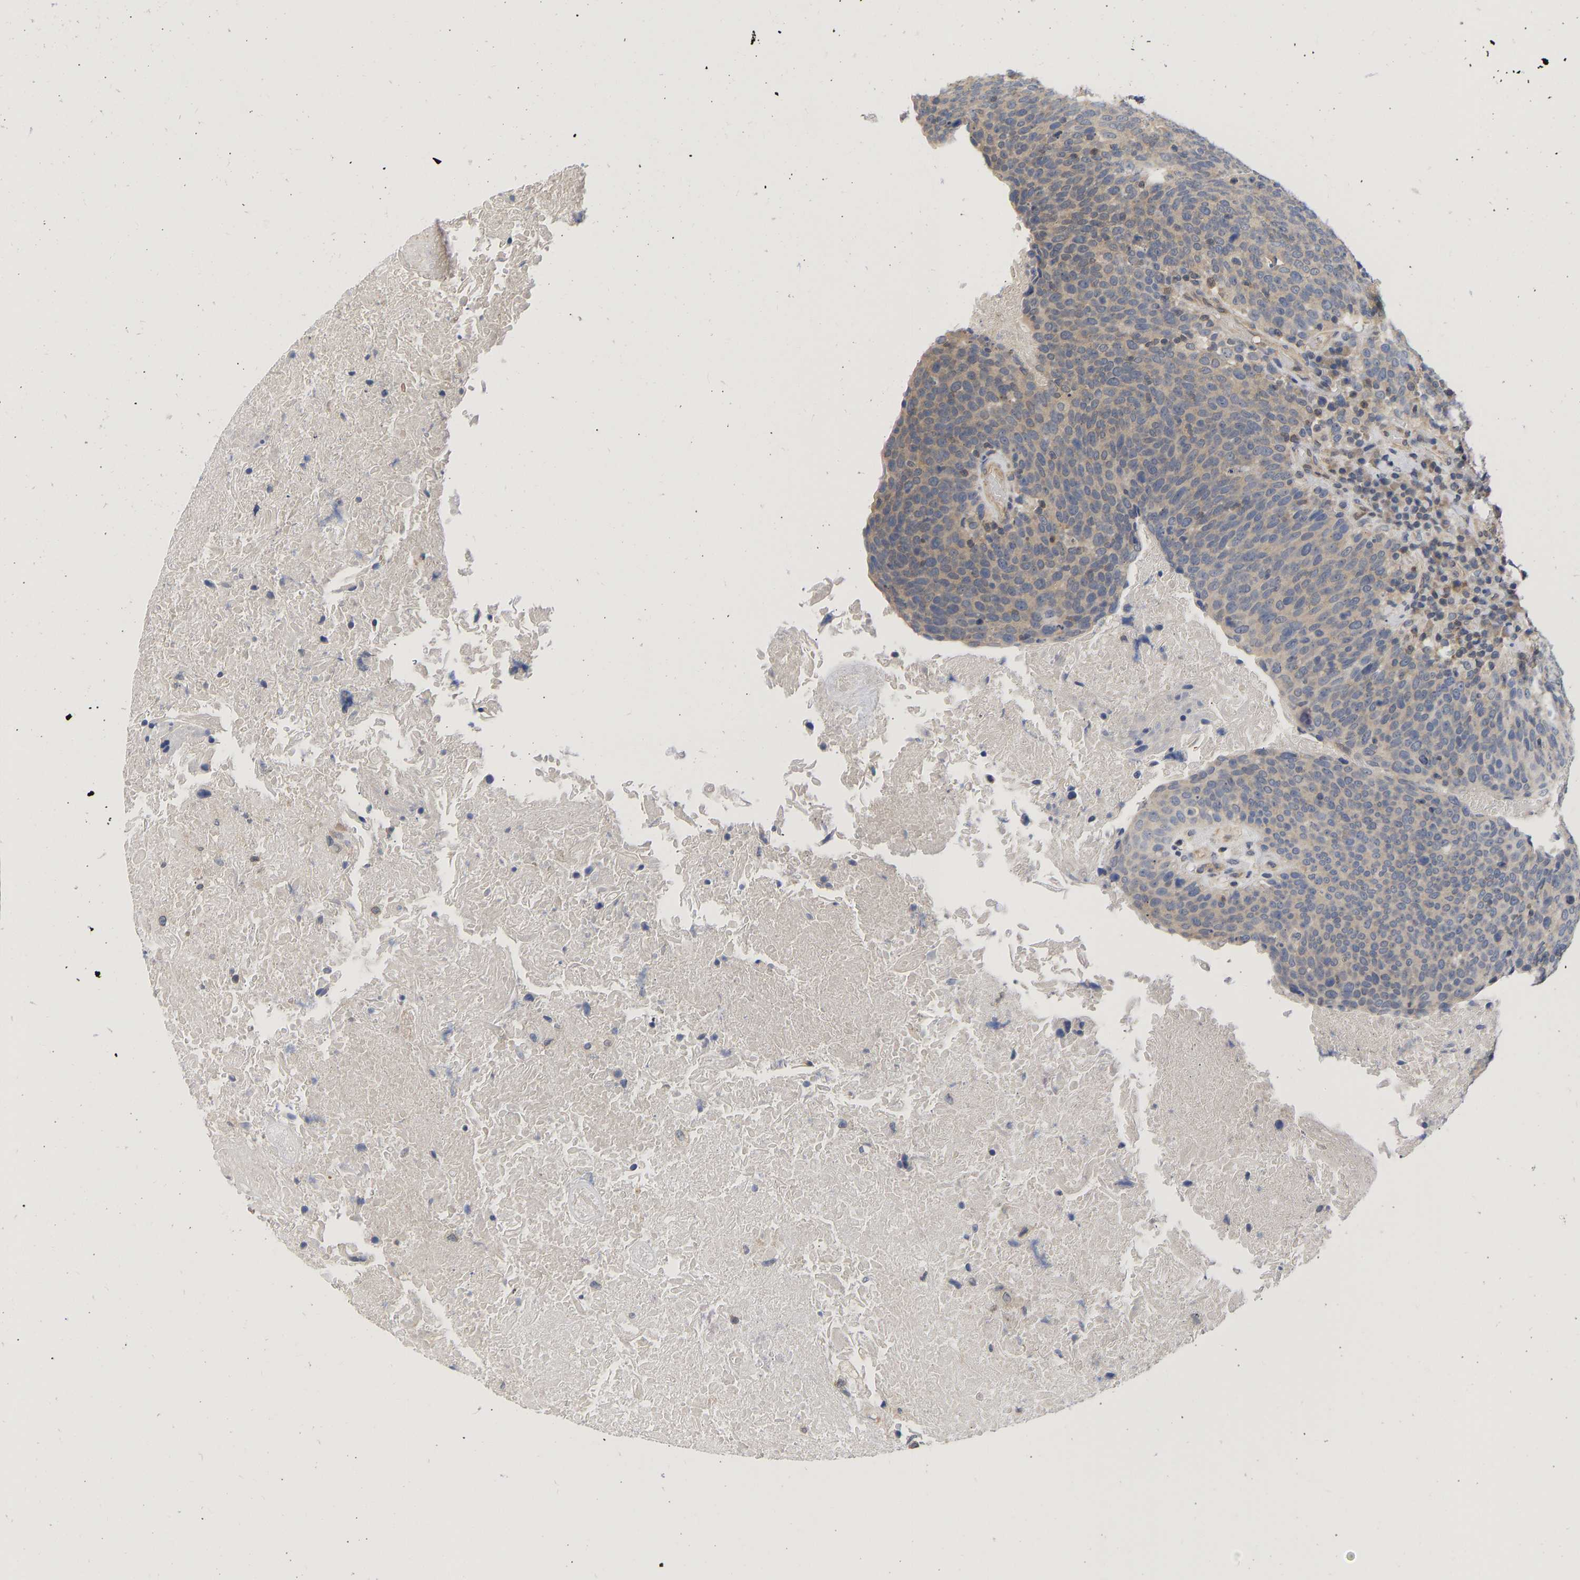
{"staining": {"intensity": "weak", "quantity": "25%-75%", "location": "cytoplasmic/membranous"}, "tissue": "head and neck cancer", "cell_type": "Tumor cells", "image_type": "cancer", "snomed": [{"axis": "morphology", "description": "Squamous cell carcinoma, NOS"}, {"axis": "morphology", "description": "Squamous cell carcinoma, metastatic, NOS"}, {"axis": "topography", "description": "Lymph node"}, {"axis": "topography", "description": "Head-Neck"}], "caption": "Human head and neck cancer (metastatic squamous cell carcinoma) stained with a protein marker exhibits weak staining in tumor cells.", "gene": "MAP2K3", "patient": {"sex": "male", "age": 62}}